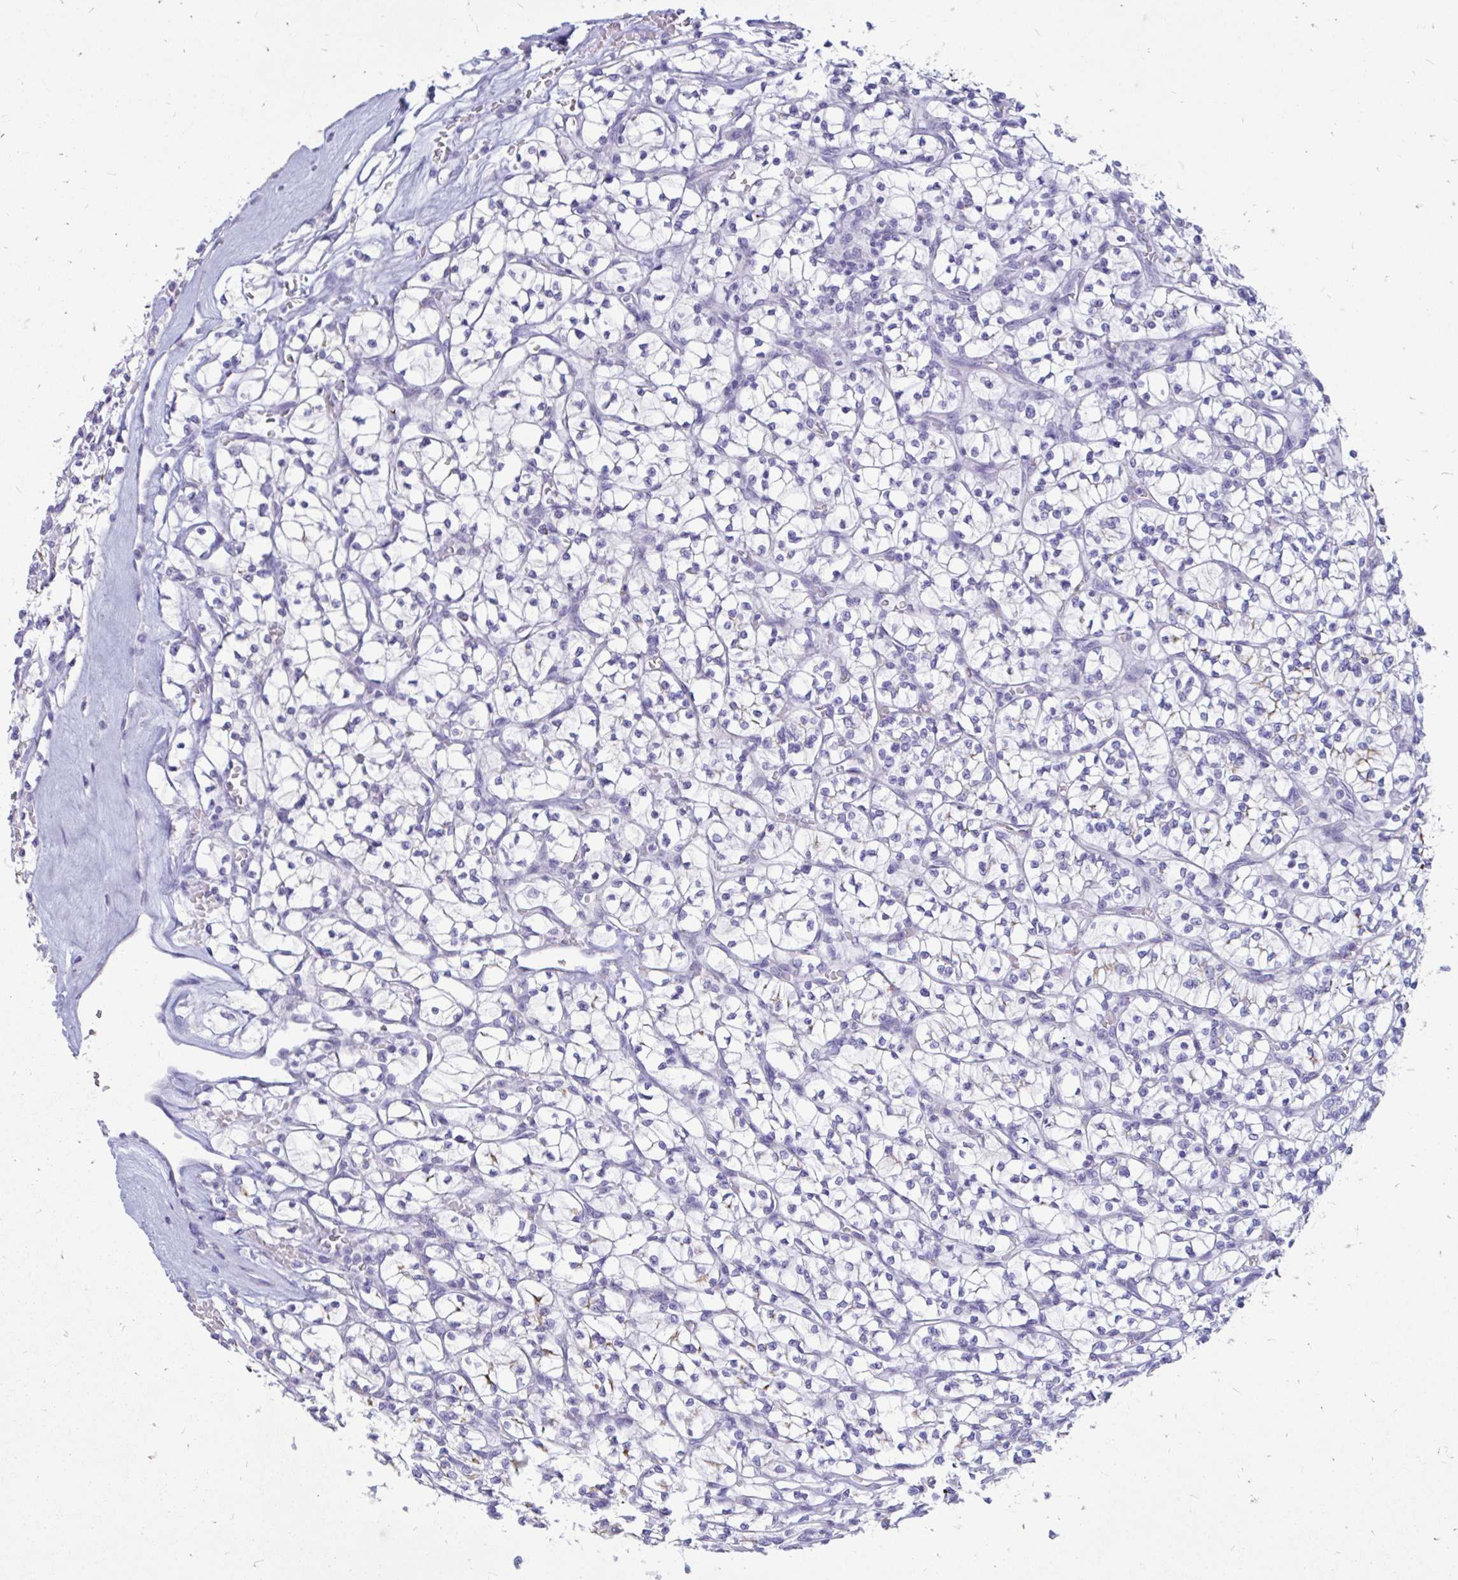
{"staining": {"intensity": "negative", "quantity": "none", "location": "none"}, "tissue": "renal cancer", "cell_type": "Tumor cells", "image_type": "cancer", "snomed": [{"axis": "morphology", "description": "Adenocarcinoma, NOS"}, {"axis": "topography", "description": "Kidney"}], "caption": "IHC histopathology image of neoplastic tissue: adenocarcinoma (renal) stained with DAB demonstrates no significant protein staining in tumor cells. (DAB (3,3'-diaminobenzidine) immunohistochemistry, high magnification).", "gene": "IGSF5", "patient": {"sex": "female", "age": 64}}